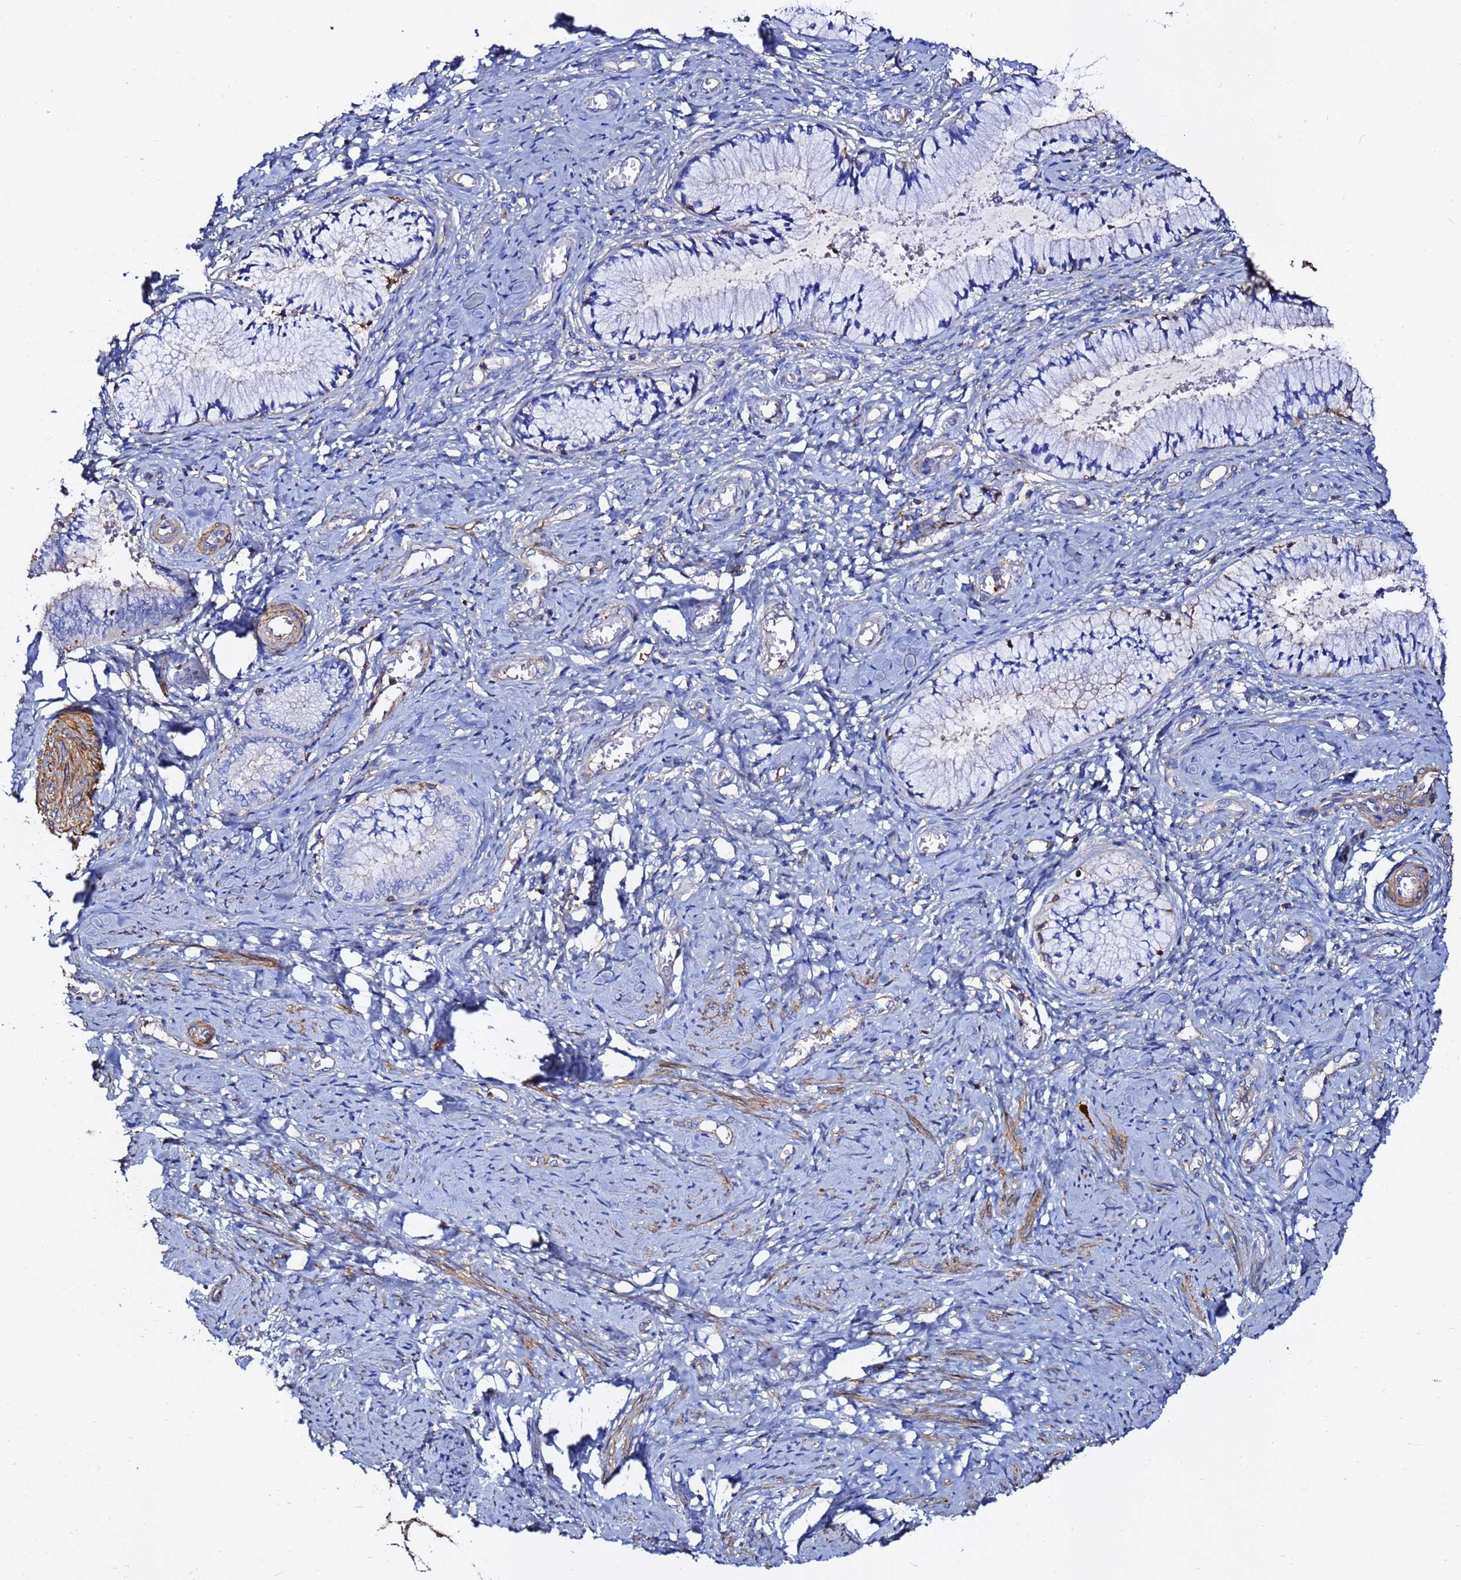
{"staining": {"intensity": "negative", "quantity": "none", "location": "none"}, "tissue": "cervix", "cell_type": "Glandular cells", "image_type": "normal", "snomed": [{"axis": "morphology", "description": "Normal tissue, NOS"}, {"axis": "topography", "description": "Cervix"}], "caption": "This photomicrograph is of normal cervix stained with IHC to label a protein in brown with the nuclei are counter-stained blue. There is no staining in glandular cells. Brightfield microscopy of immunohistochemistry (IHC) stained with DAB (3,3'-diaminobenzidine) (brown) and hematoxylin (blue), captured at high magnification.", "gene": "ACTA1", "patient": {"sex": "female", "age": 42}}